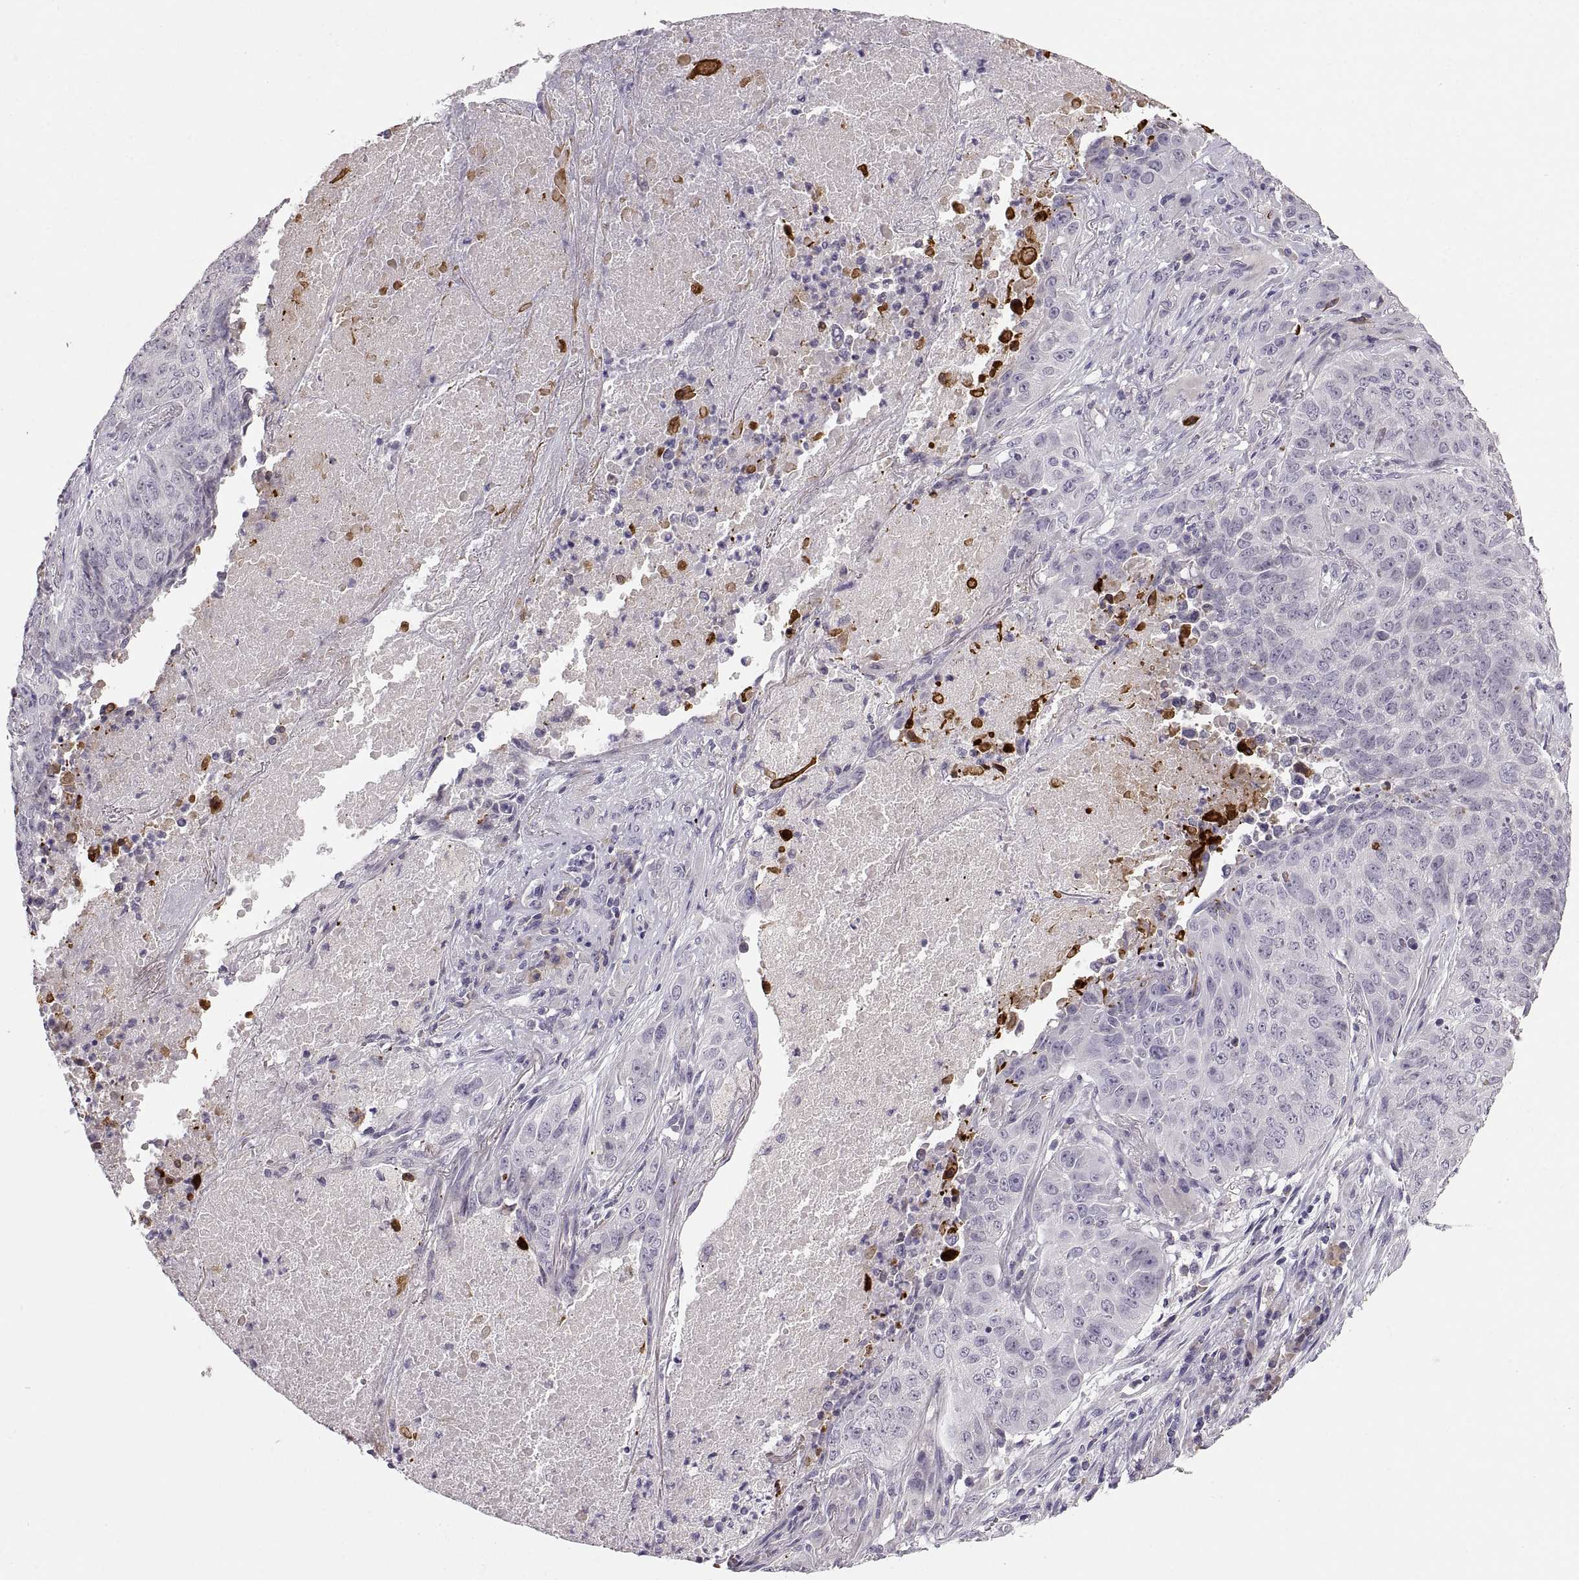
{"staining": {"intensity": "negative", "quantity": "none", "location": "none"}, "tissue": "lung cancer", "cell_type": "Tumor cells", "image_type": "cancer", "snomed": [{"axis": "morphology", "description": "Normal tissue, NOS"}, {"axis": "morphology", "description": "Squamous cell carcinoma, NOS"}, {"axis": "topography", "description": "Bronchus"}, {"axis": "topography", "description": "Lung"}], "caption": "There is no significant expression in tumor cells of lung squamous cell carcinoma.", "gene": "MAGEB18", "patient": {"sex": "male", "age": 64}}